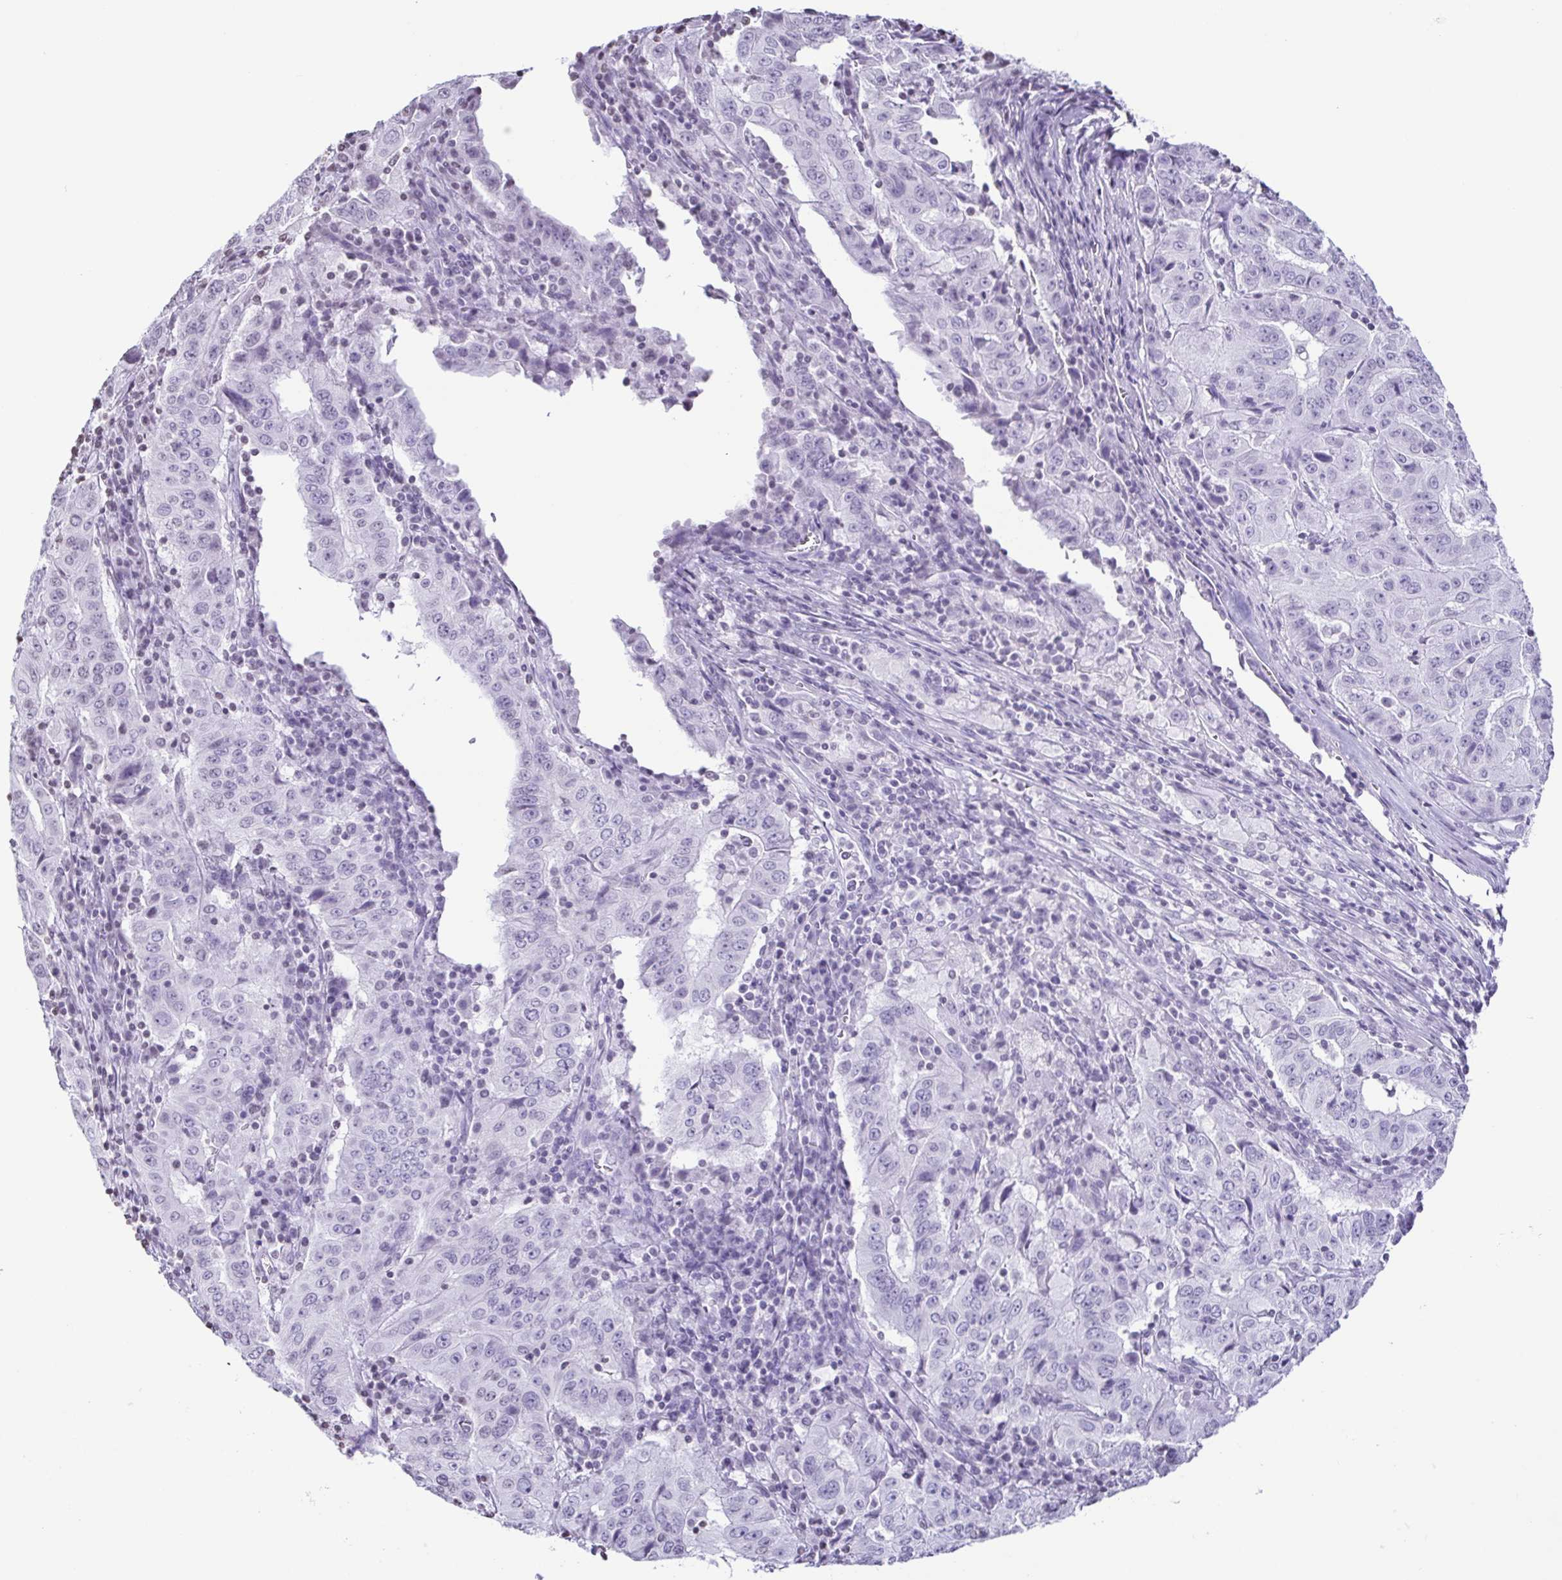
{"staining": {"intensity": "negative", "quantity": "none", "location": "none"}, "tissue": "pancreatic cancer", "cell_type": "Tumor cells", "image_type": "cancer", "snomed": [{"axis": "morphology", "description": "Adenocarcinoma, NOS"}, {"axis": "topography", "description": "Pancreas"}], "caption": "Protein analysis of adenocarcinoma (pancreatic) demonstrates no significant positivity in tumor cells. (Stains: DAB immunohistochemistry (IHC) with hematoxylin counter stain, Microscopy: brightfield microscopy at high magnification).", "gene": "VCY1B", "patient": {"sex": "male", "age": 63}}